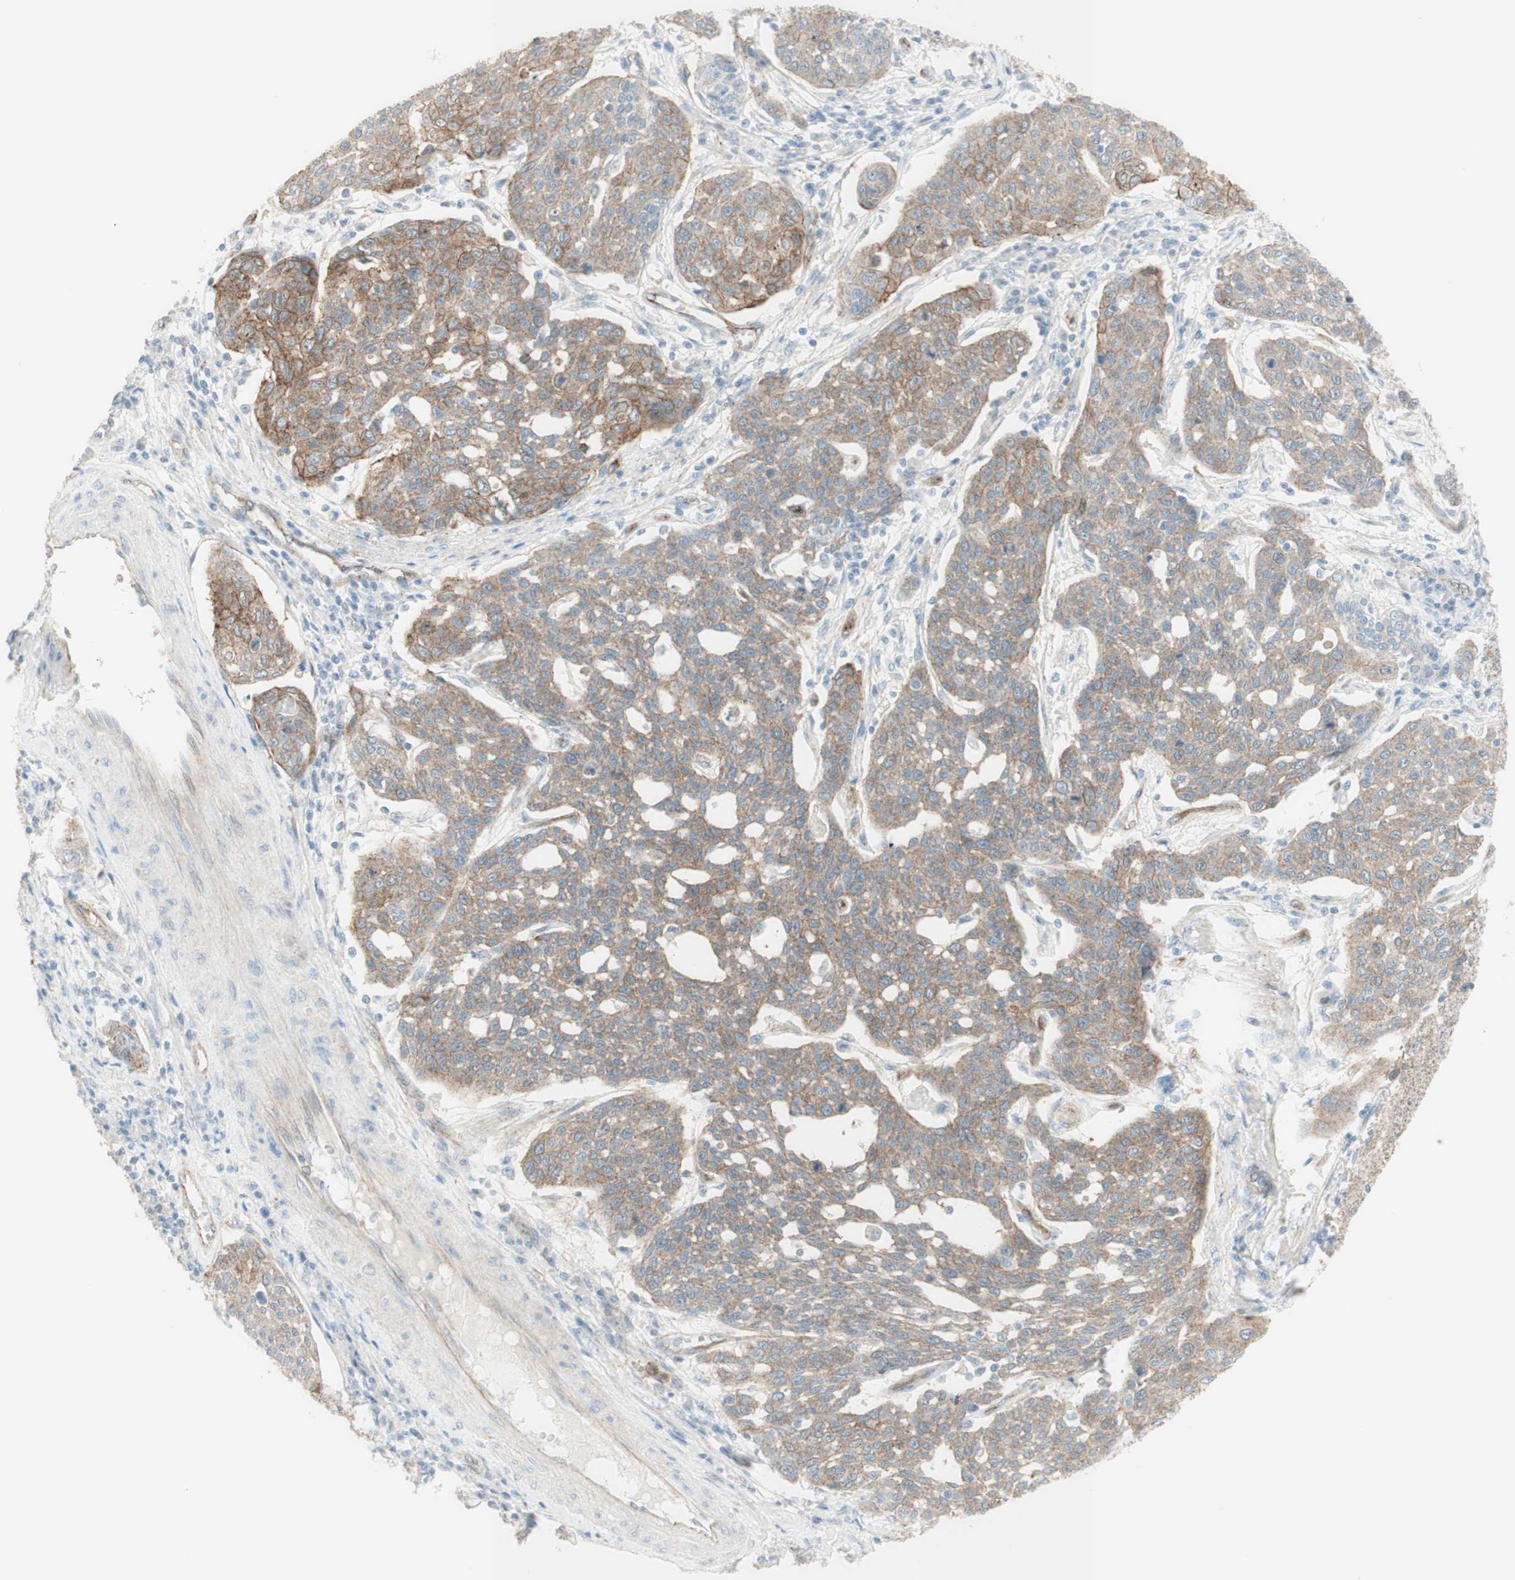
{"staining": {"intensity": "weak", "quantity": ">75%", "location": "cytoplasmic/membranous"}, "tissue": "cervical cancer", "cell_type": "Tumor cells", "image_type": "cancer", "snomed": [{"axis": "morphology", "description": "Squamous cell carcinoma, NOS"}, {"axis": "topography", "description": "Cervix"}], "caption": "IHC staining of squamous cell carcinoma (cervical), which reveals low levels of weak cytoplasmic/membranous expression in about >75% of tumor cells indicating weak cytoplasmic/membranous protein positivity. The staining was performed using DAB (3,3'-diaminobenzidine) (brown) for protein detection and nuclei were counterstained in hematoxylin (blue).", "gene": "MYO6", "patient": {"sex": "female", "age": 34}}